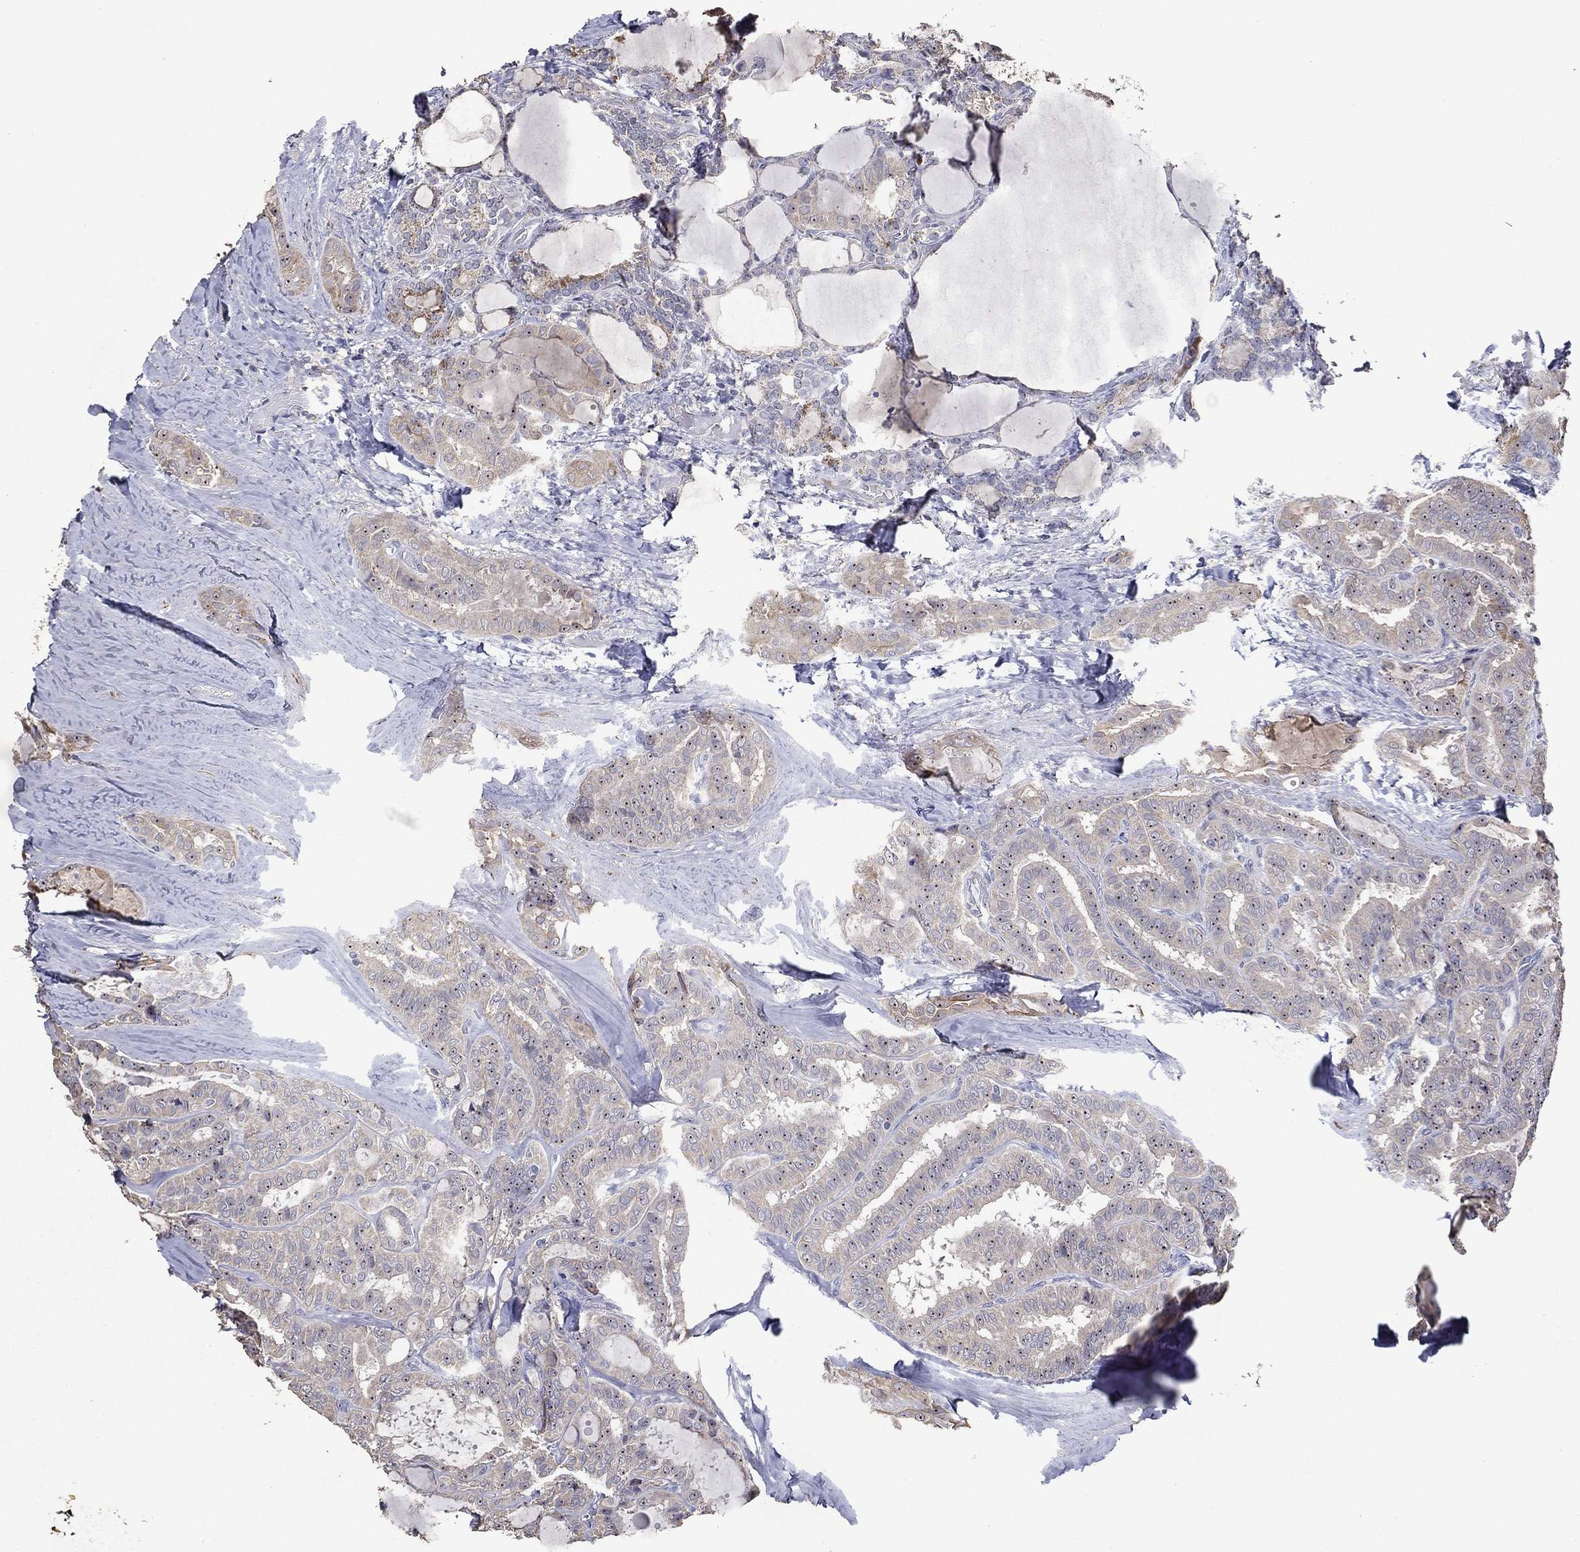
{"staining": {"intensity": "weak", "quantity": "<25%", "location": "nuclear"}, "tissue": "thyroid cancer", "cell_type": "Tumor cells", "image_type": "cancer", "snomed": [{"axis": "morphology", "description": "Papillary adenocarcinoma, NOS"}, {"axis": "topography", "description": "Thyroid gland"}], "caption": "An immunohistochemistry (IHC) histopathology image of thyroid cancer (papillary adenocarcinoma) is shown. There is no staining in tumor cells of thyroid cancer (papillary adenocarcinoma).", "gene": "EFNA1", "patient": {"sex": "female", "age": 39}}